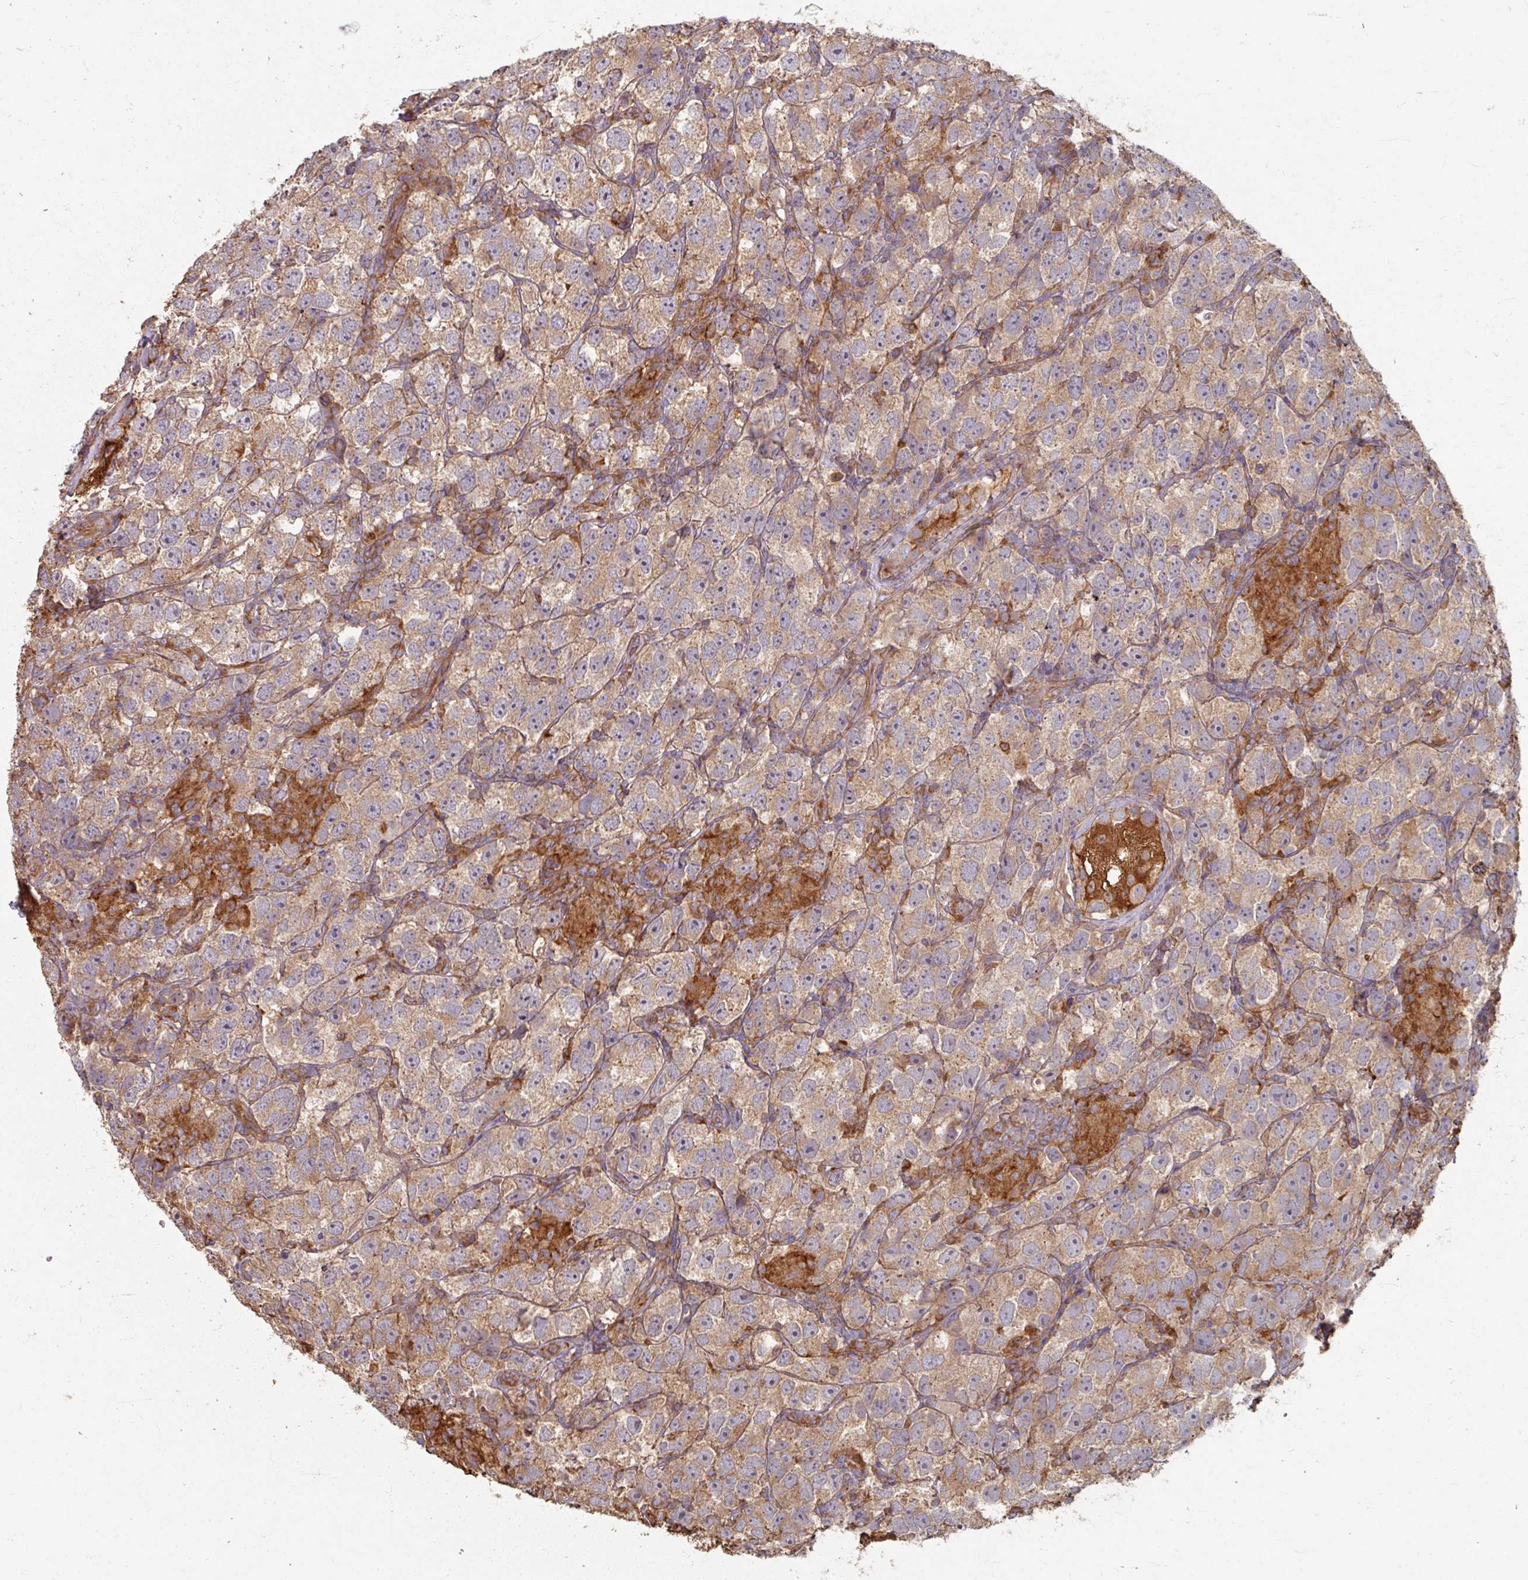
{"staining": {"intensity": "moderate", "quantity": ">75%", "location": "cytoplasmic/membranous"}, "tissue": "testis cancer", "cell_type": "Tumor cells", "image_type": "cancer", "snomed": [{"axis": "morphology", "description": "Seminoma, NOS"}, {"axis": "topography", "description": "Testis"}], "caption": "DAB immunohistochemical staining of human testis cancer (seminoma) exhibits moderate cytoplasmic/membranous protein staining in about >75% of tumor cells.", "gene": "CCDC68", "patient": {"sex": "male", "age": 26}}